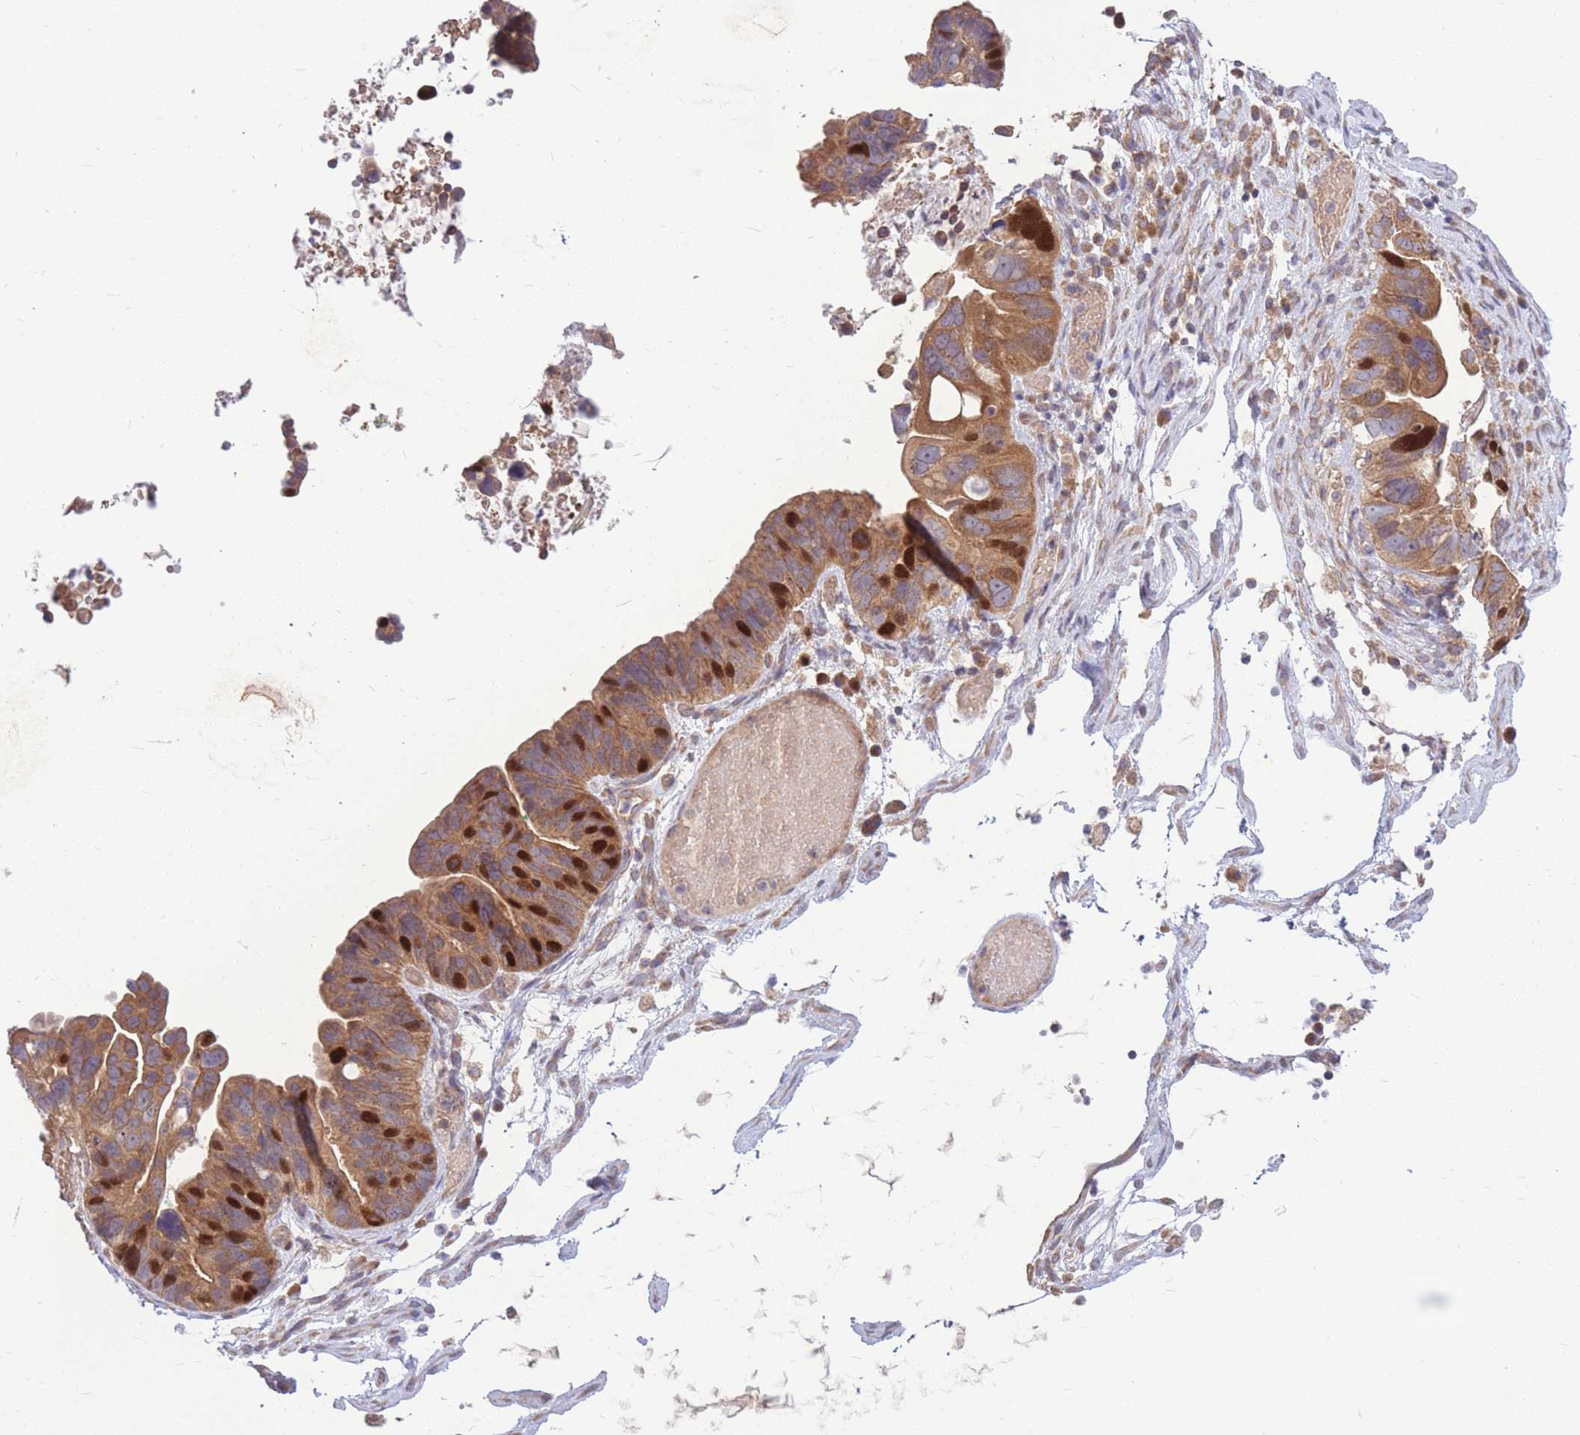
{"staining": {"intensity": "strong", "quantity": "25%-75%", "location": "cytoplasmic/membranous,nuclear"}, "tissue": "ovarian cancer", "cell_type": "Tumor cells", "image_type": "cancer", "snomed": [{"axis": "morphology", "description": "Cystadenocarcinoma, serous, NOS"}, {"axis": "topography", "description": "Ovary"}], "caption": "The immunohistochemical stain labels strong cytoplasmic/membranous and nuclear staining in tumor cells of ovarian cancer (serous cystadenocarcinoma) tissue. (Stains: DAB in brown, nuclei in blue, Microscopy: brightfield microscopy at high magnification).", "gene": "GMNN", "patient": {"sex": "female", "age": 56}}